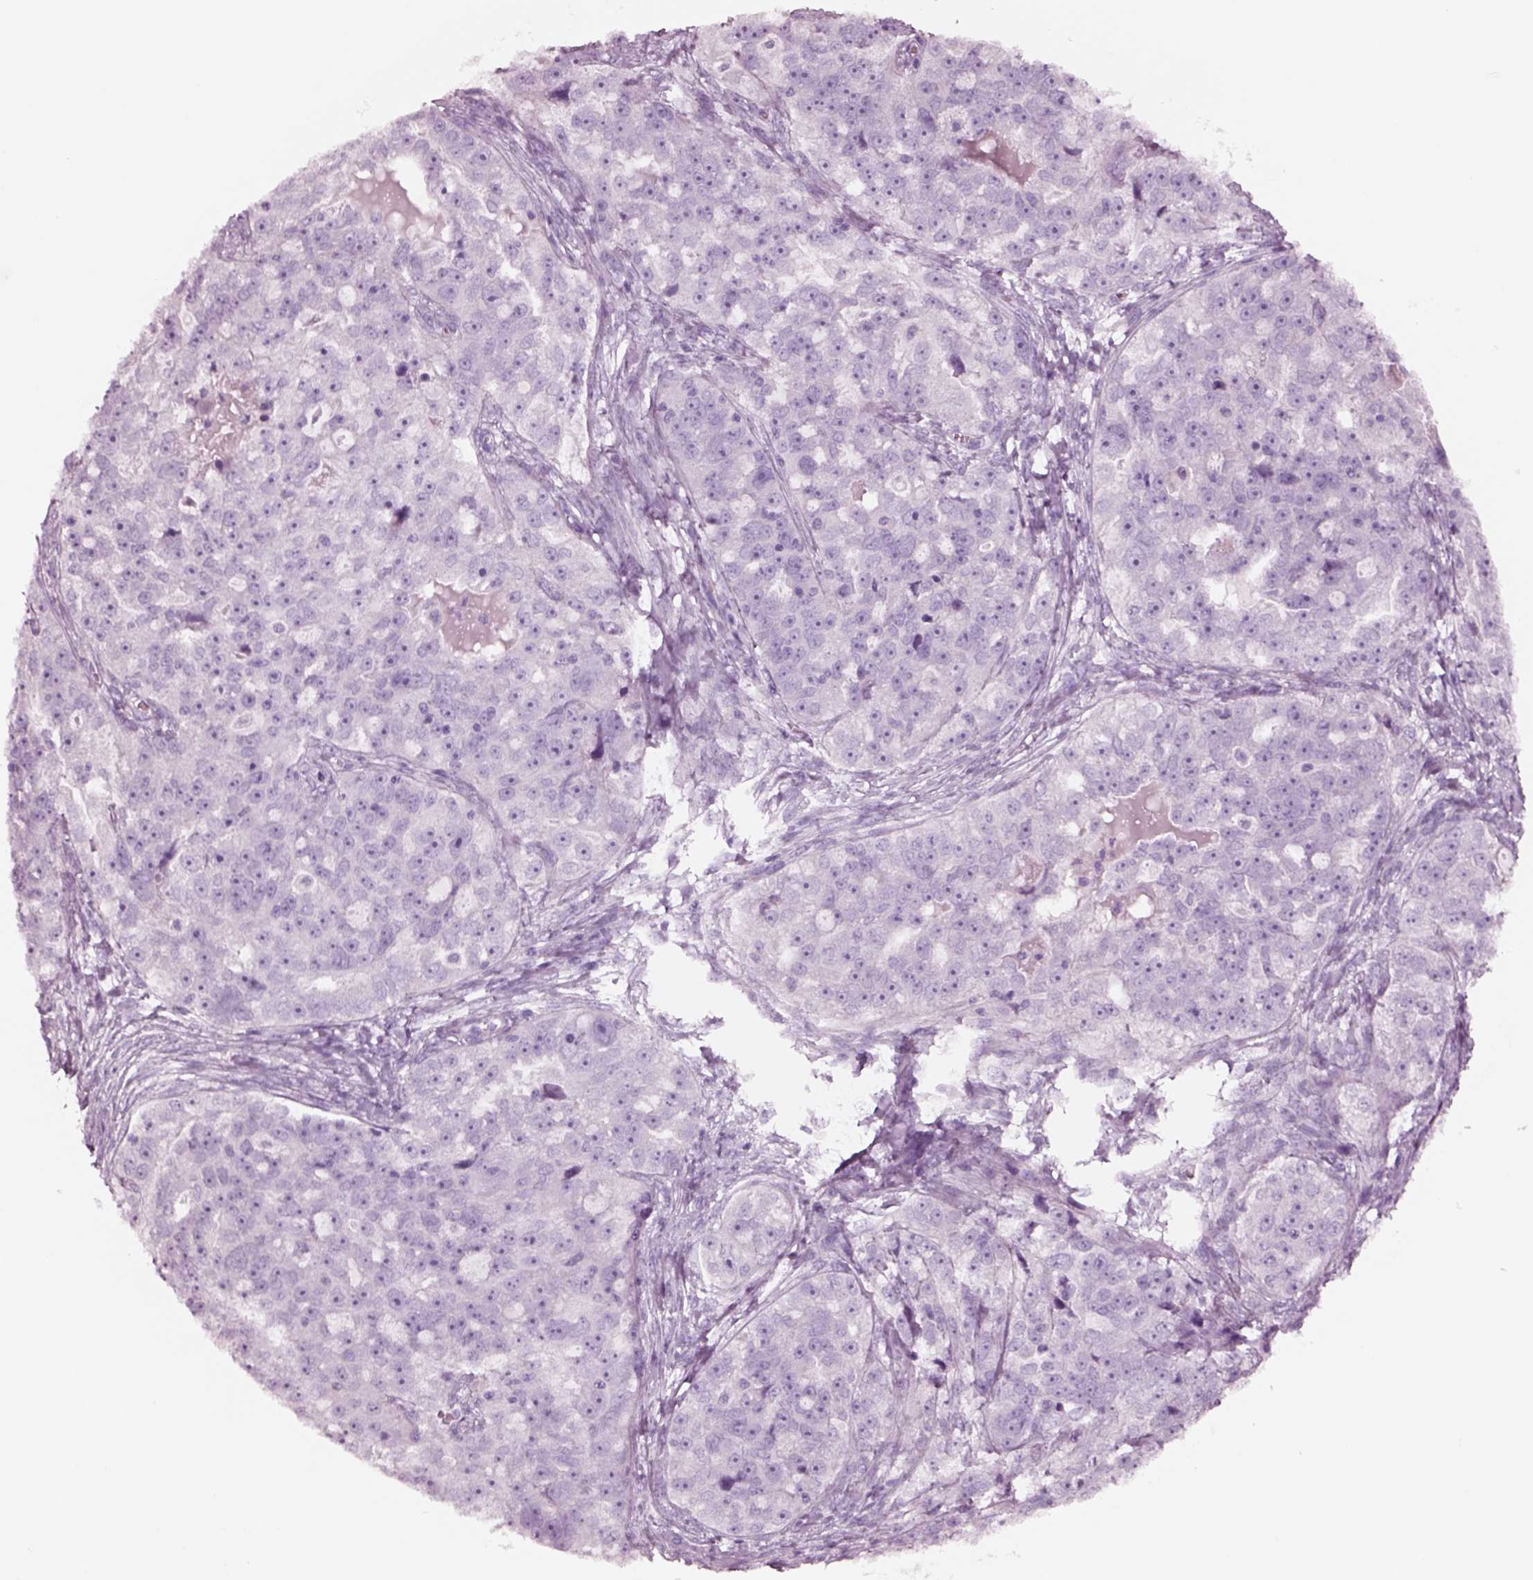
{"staining": {"intensity": "negative", "quantity": "none", "location": "none"}, "tissue": "ovarian cancer", "cell_type": "Tumor cells", "image_type": "cancer", "snomed": [{"axis": "morphology", "description": "Cystadenocarcinoma, serous, NOS"}, {"axis": "topography", "description": "Ovary"}], "caption": "Tumor cells are negative for brown protein staining in ovarian serous cystadenocarcinoma. (Immunohistochemistry (ihc), brightfield microscopy, high magnification).", "gene": "NMRK2", "patient": {"sex": "female", "age": 51}}